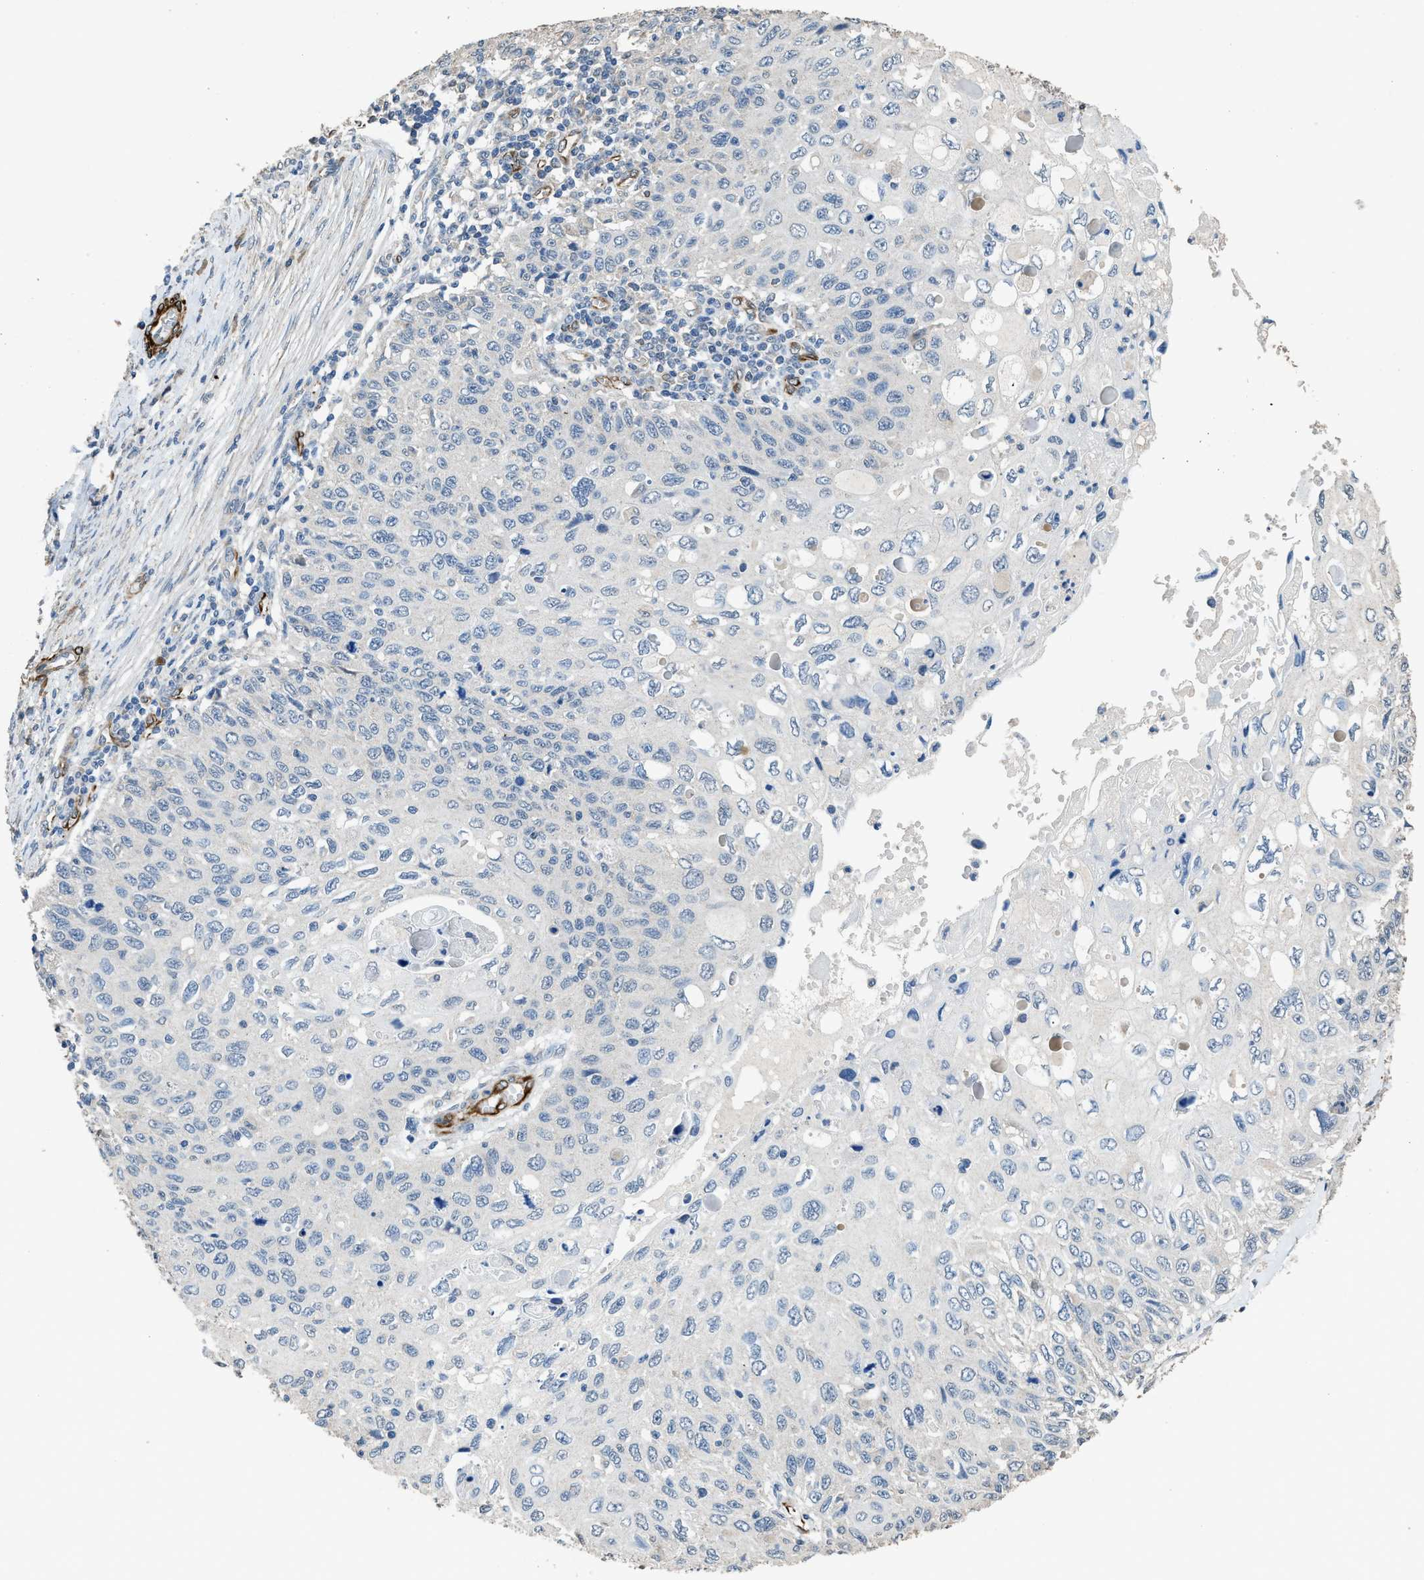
{"staining": {"intensity": "negative", "quantity": "none", "location": "none"}, "tissue": "cervical cancer", "cell_type": "Tumor cells", "image_type": "cancer", "snomed": [{"axis": "morphology", "description": "Squamous cell carcinoma, NOS"}, {"axis": "topography", "description": "Cervix"}], "caption": "Cervical cancer was stained to show a protein in brown. There is no significant expression in tumor cells.", "gene": "SYNM", "patient": {"sex": "female", "age": 70}}